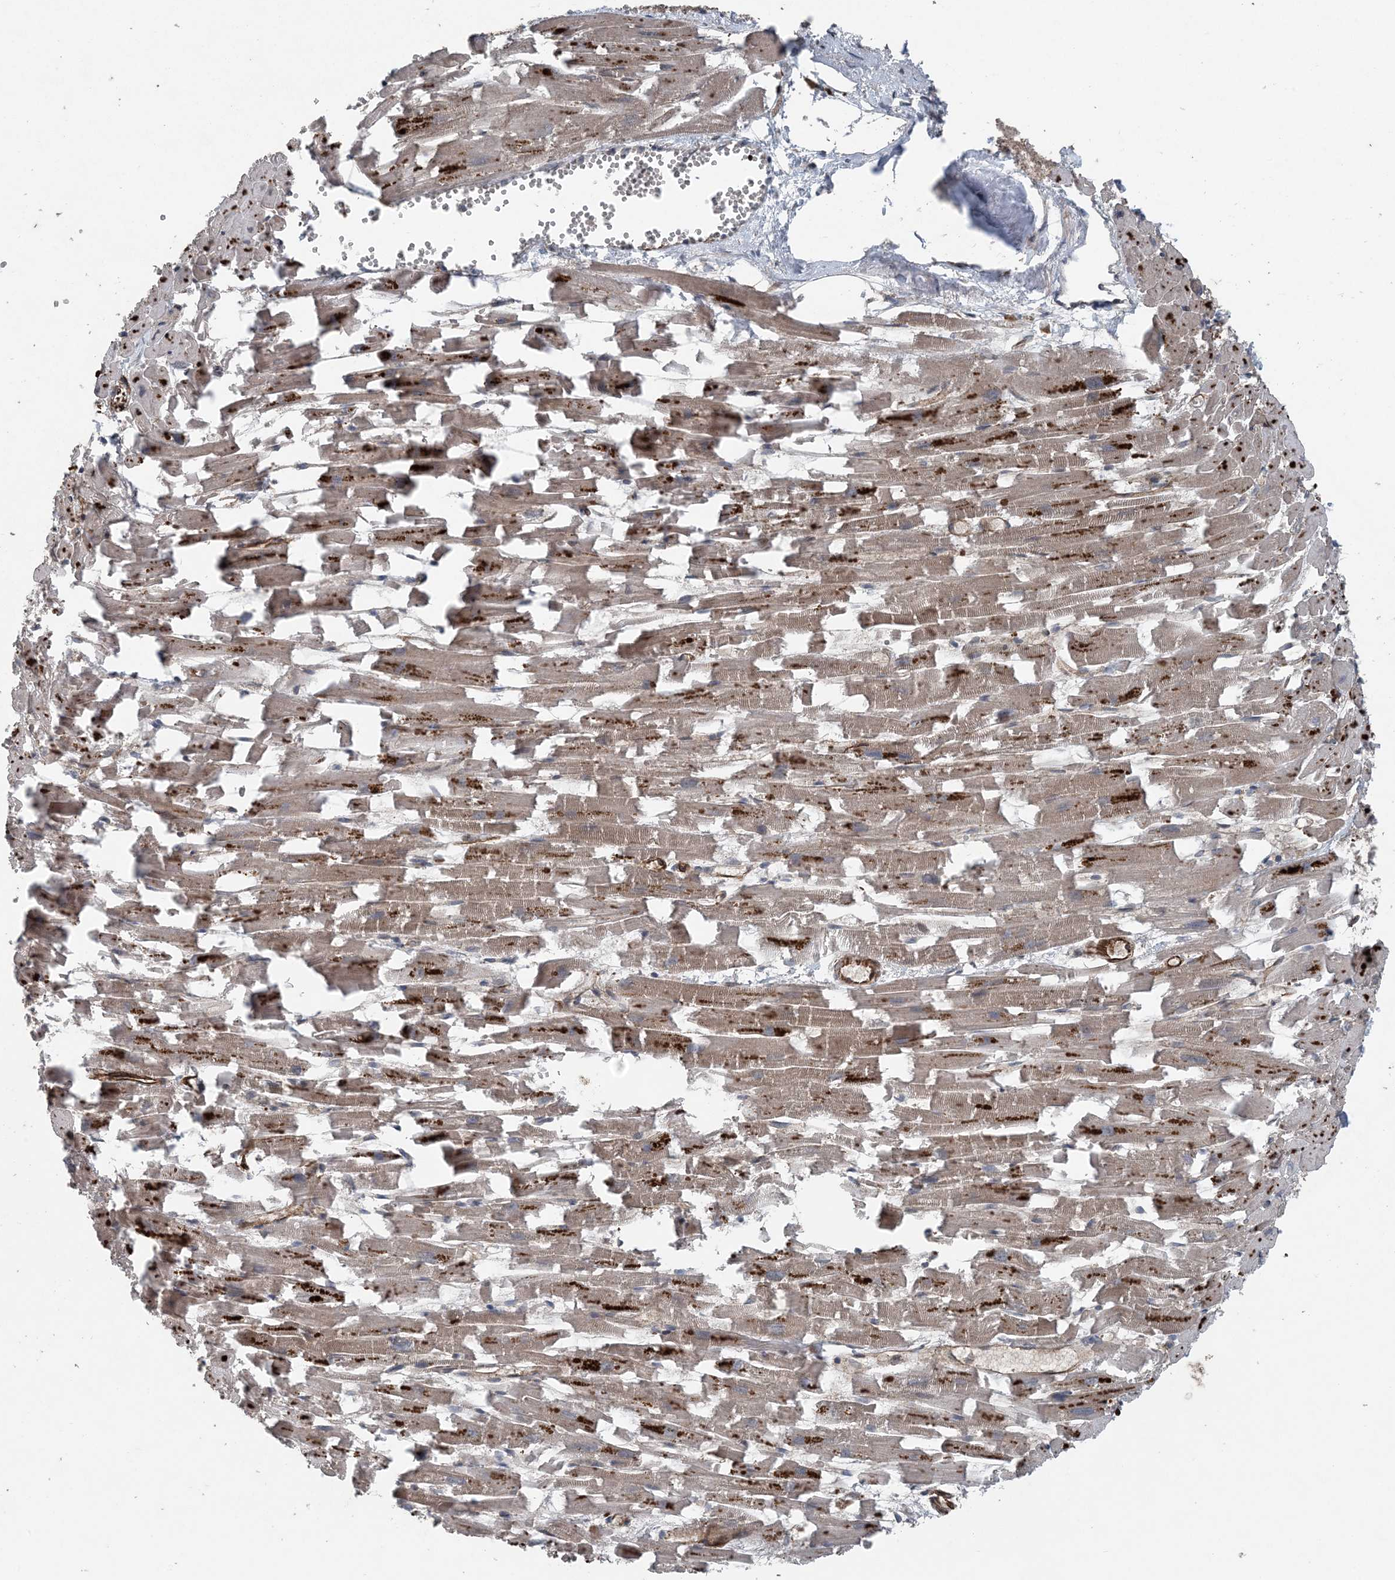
{"staining": {"intensity": "moderate", "quantity": ">75%", "location": "cytoplasmic/membranous"}, "tissue": "heart muscle", "cell_type": "Cardiomyocytes", "image_type": "normal", "snomed": [{"axis": "morphology", "description": "Normal tissue, NOS"}, {"axis": "topography", "description": "Heart"}], "caption": "Protein expression analysis of benign heart muscle reveals moderate cytoplasmic/membranous expression in approximately >75% of cardiomyocytes.", "gene": "MYO9B", "patient": {"sex": "female", "age": 64}}